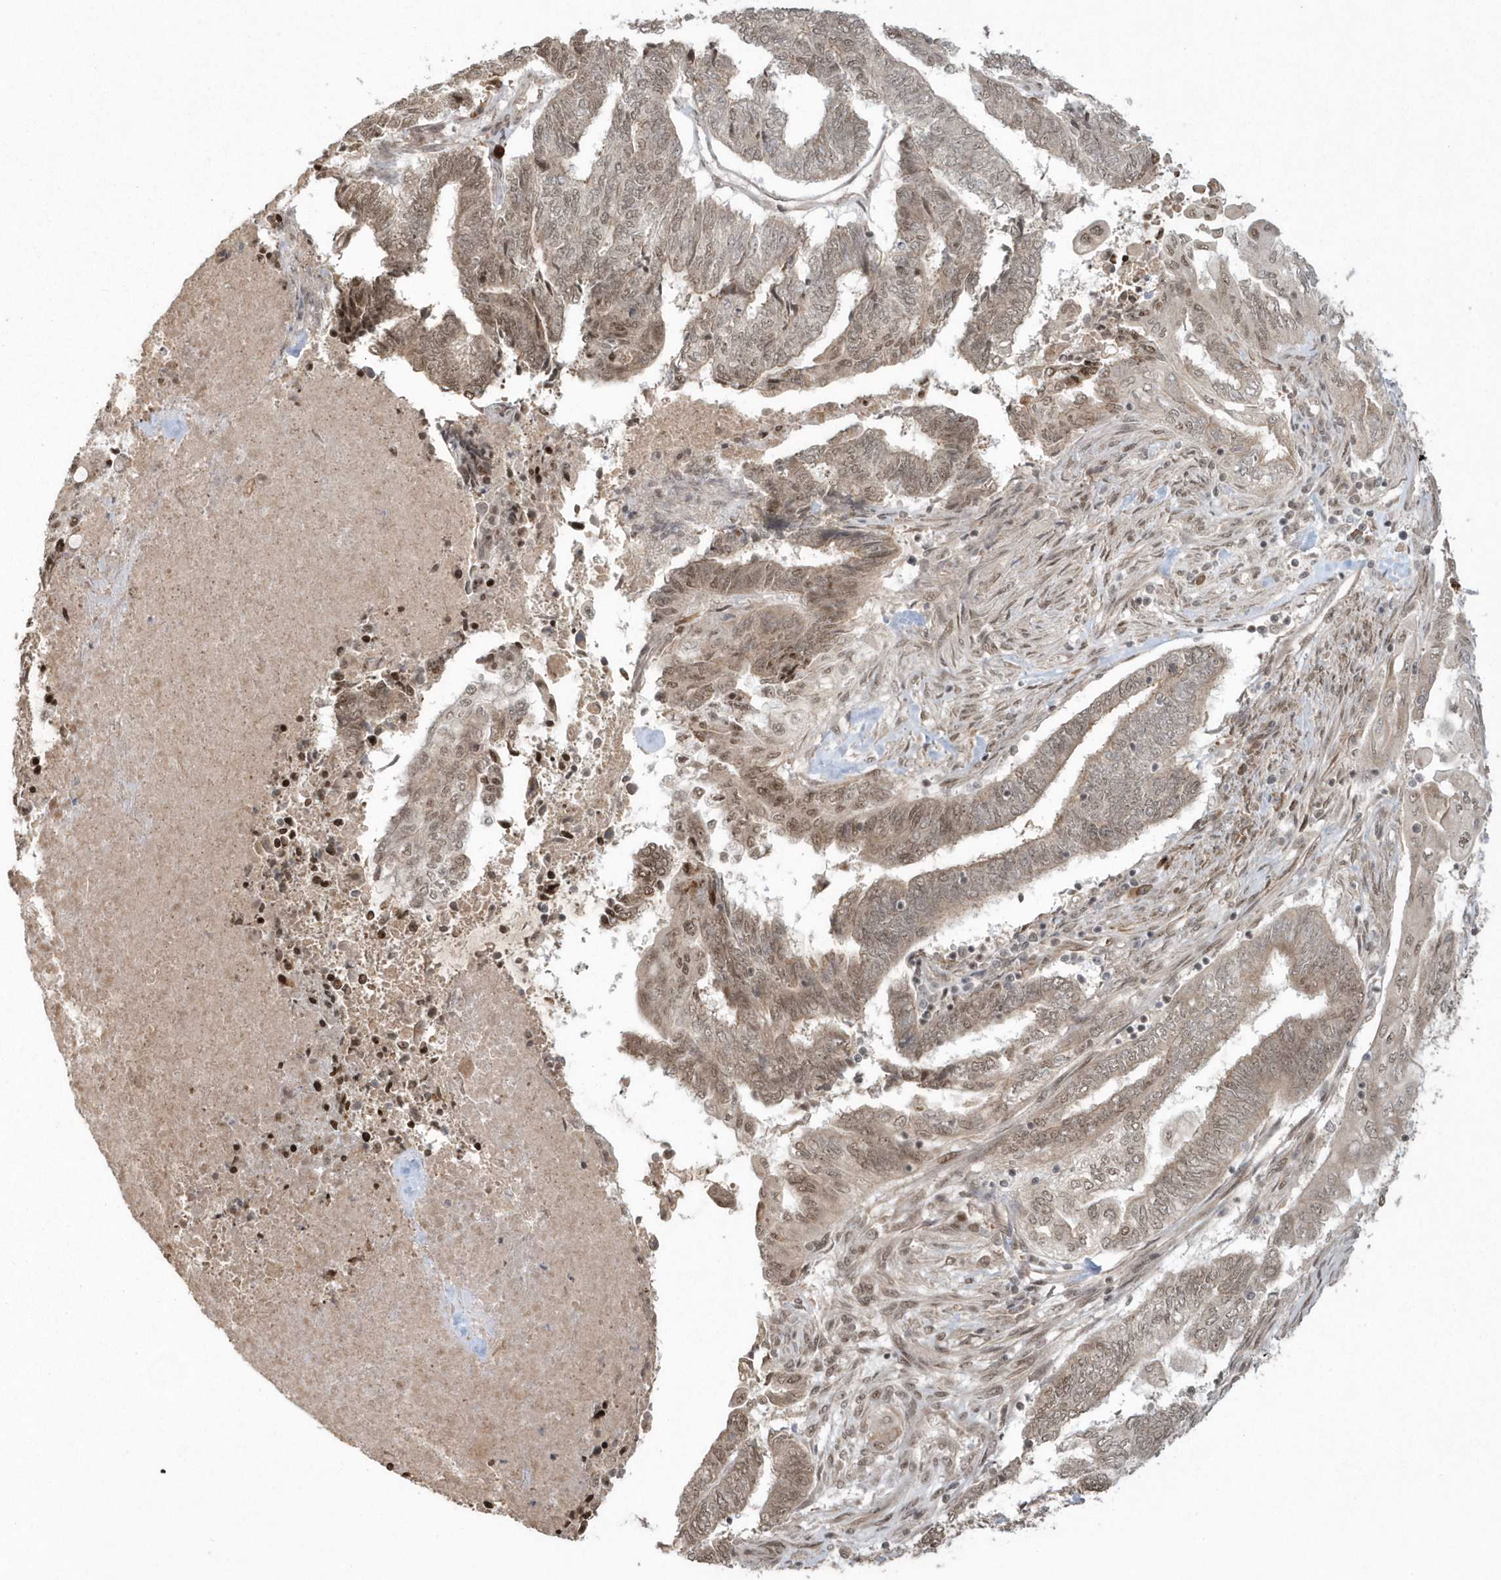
{"staining": {"intensity": "weak", "quantity": ">75%", "location": "cytoplasmic/membranous,nuclear"}, "tissue": "endometrial cancer", "cell_type": "Tumor cells", "image_type": "cancer", "snomed": [{"axis": "morphology", "description": "Adenocarcinoma, NOS"}, {"axis": "topography", "description": "Uterus"}, {"axis": "topography", "description": "Endometrium"}], "caption": "Approximately >75% of tumor cells in endometrial cancer (adenocarcinoma) show weak cytoplasmic/membranous and nuclear protein expression as visualized by brown immunohistochemical staining.", "gene": "EPB41L4A", "patient": {"sex": "female", "age": 70}}